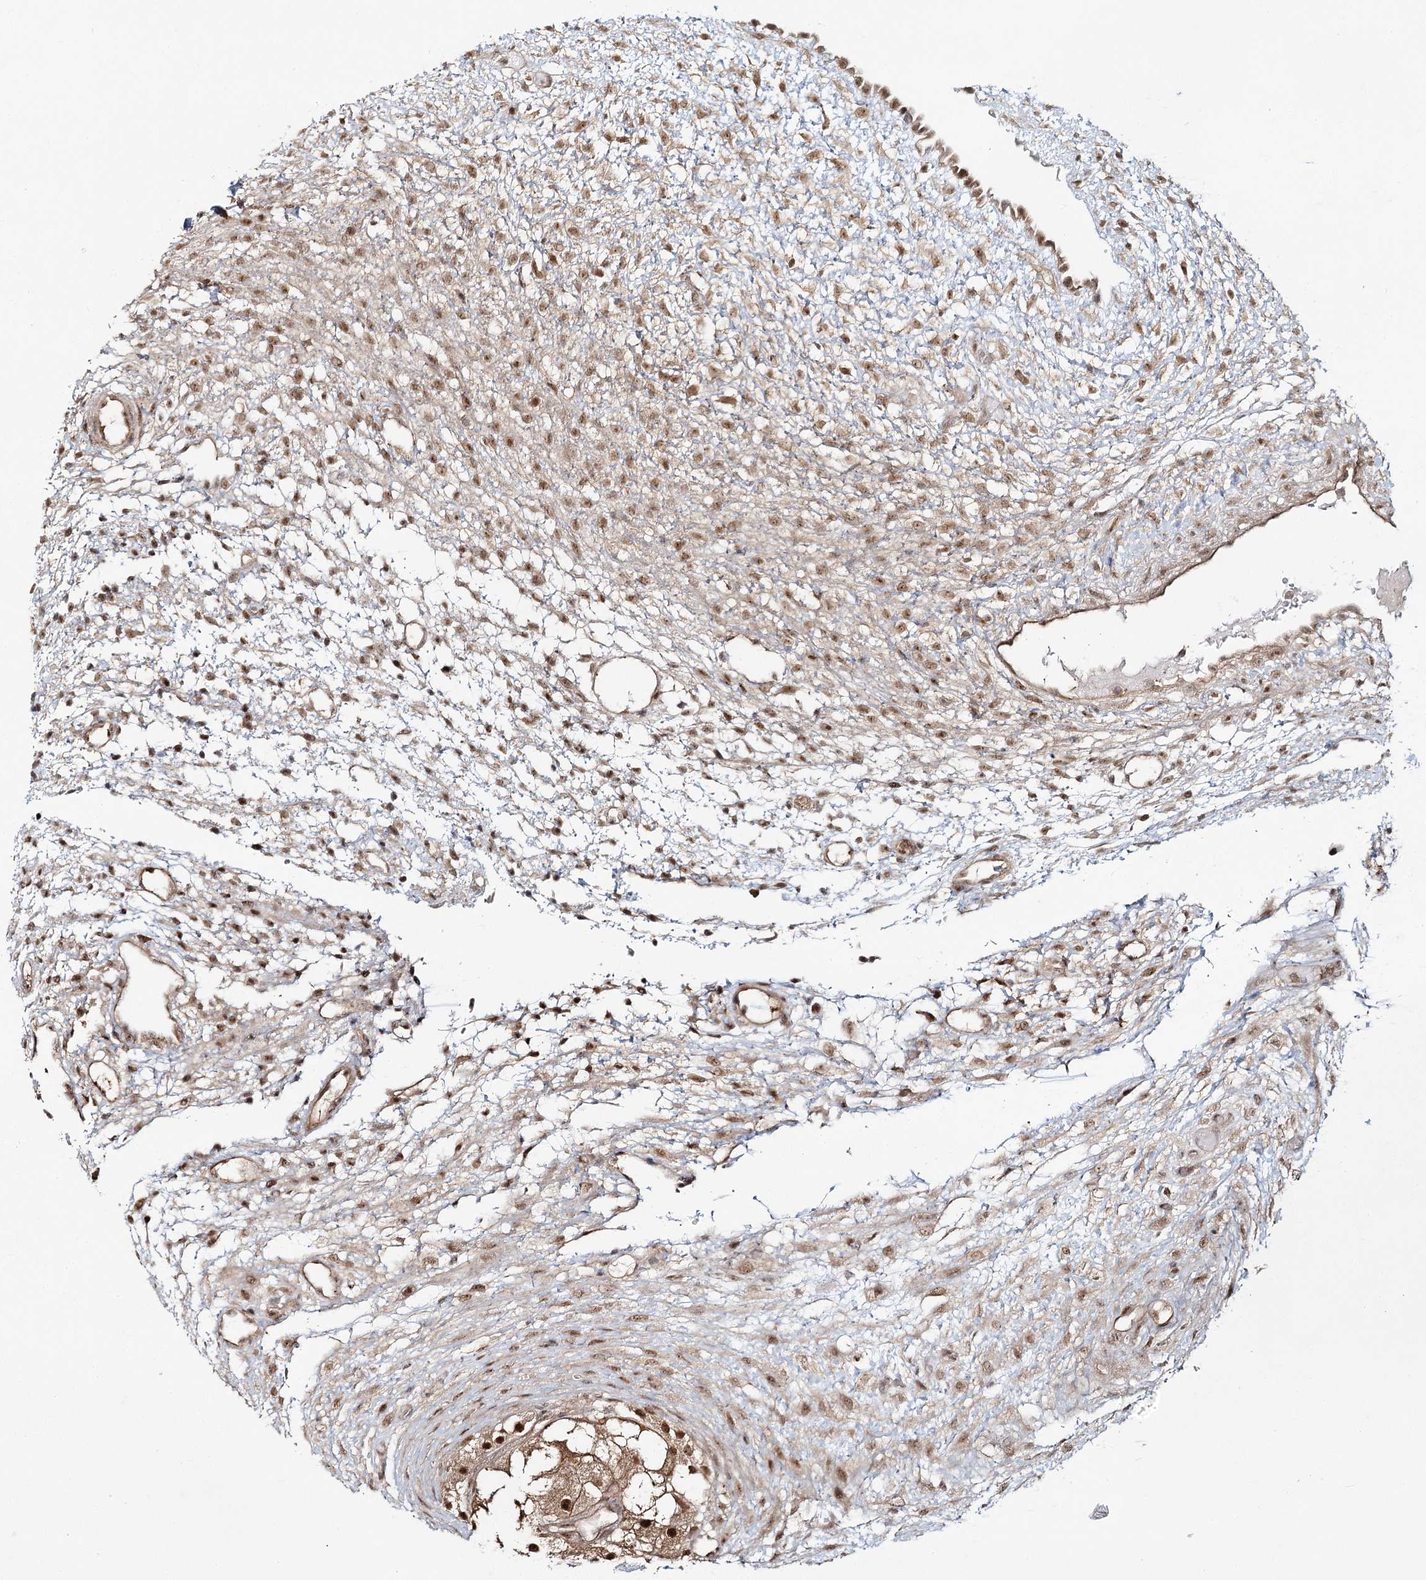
{"staining": {"intensity": "moderate", "quantity": "<25%", "location": "nuclear"}, "tissue": "ovary", "cell_type": "Ovarian stroma cells", "image_type": "normal", "snomed": [{"axis": "morphology", "description": "Normal tissue, NOS"}, {"axis": "morphology", "description": "Cyst, NOS"}, {"axis": "topography", "description": "Ovary"}], "caption": "Immunohistochemistry (DAB (3,3'-diaminobenzidine)) staining of unremarkable ovary displays moderate nuclear protein staining in about <25% of ovarian stroma cells.", "gene": "FAM120B", "patient": {"sex": "female", "age": 18}}